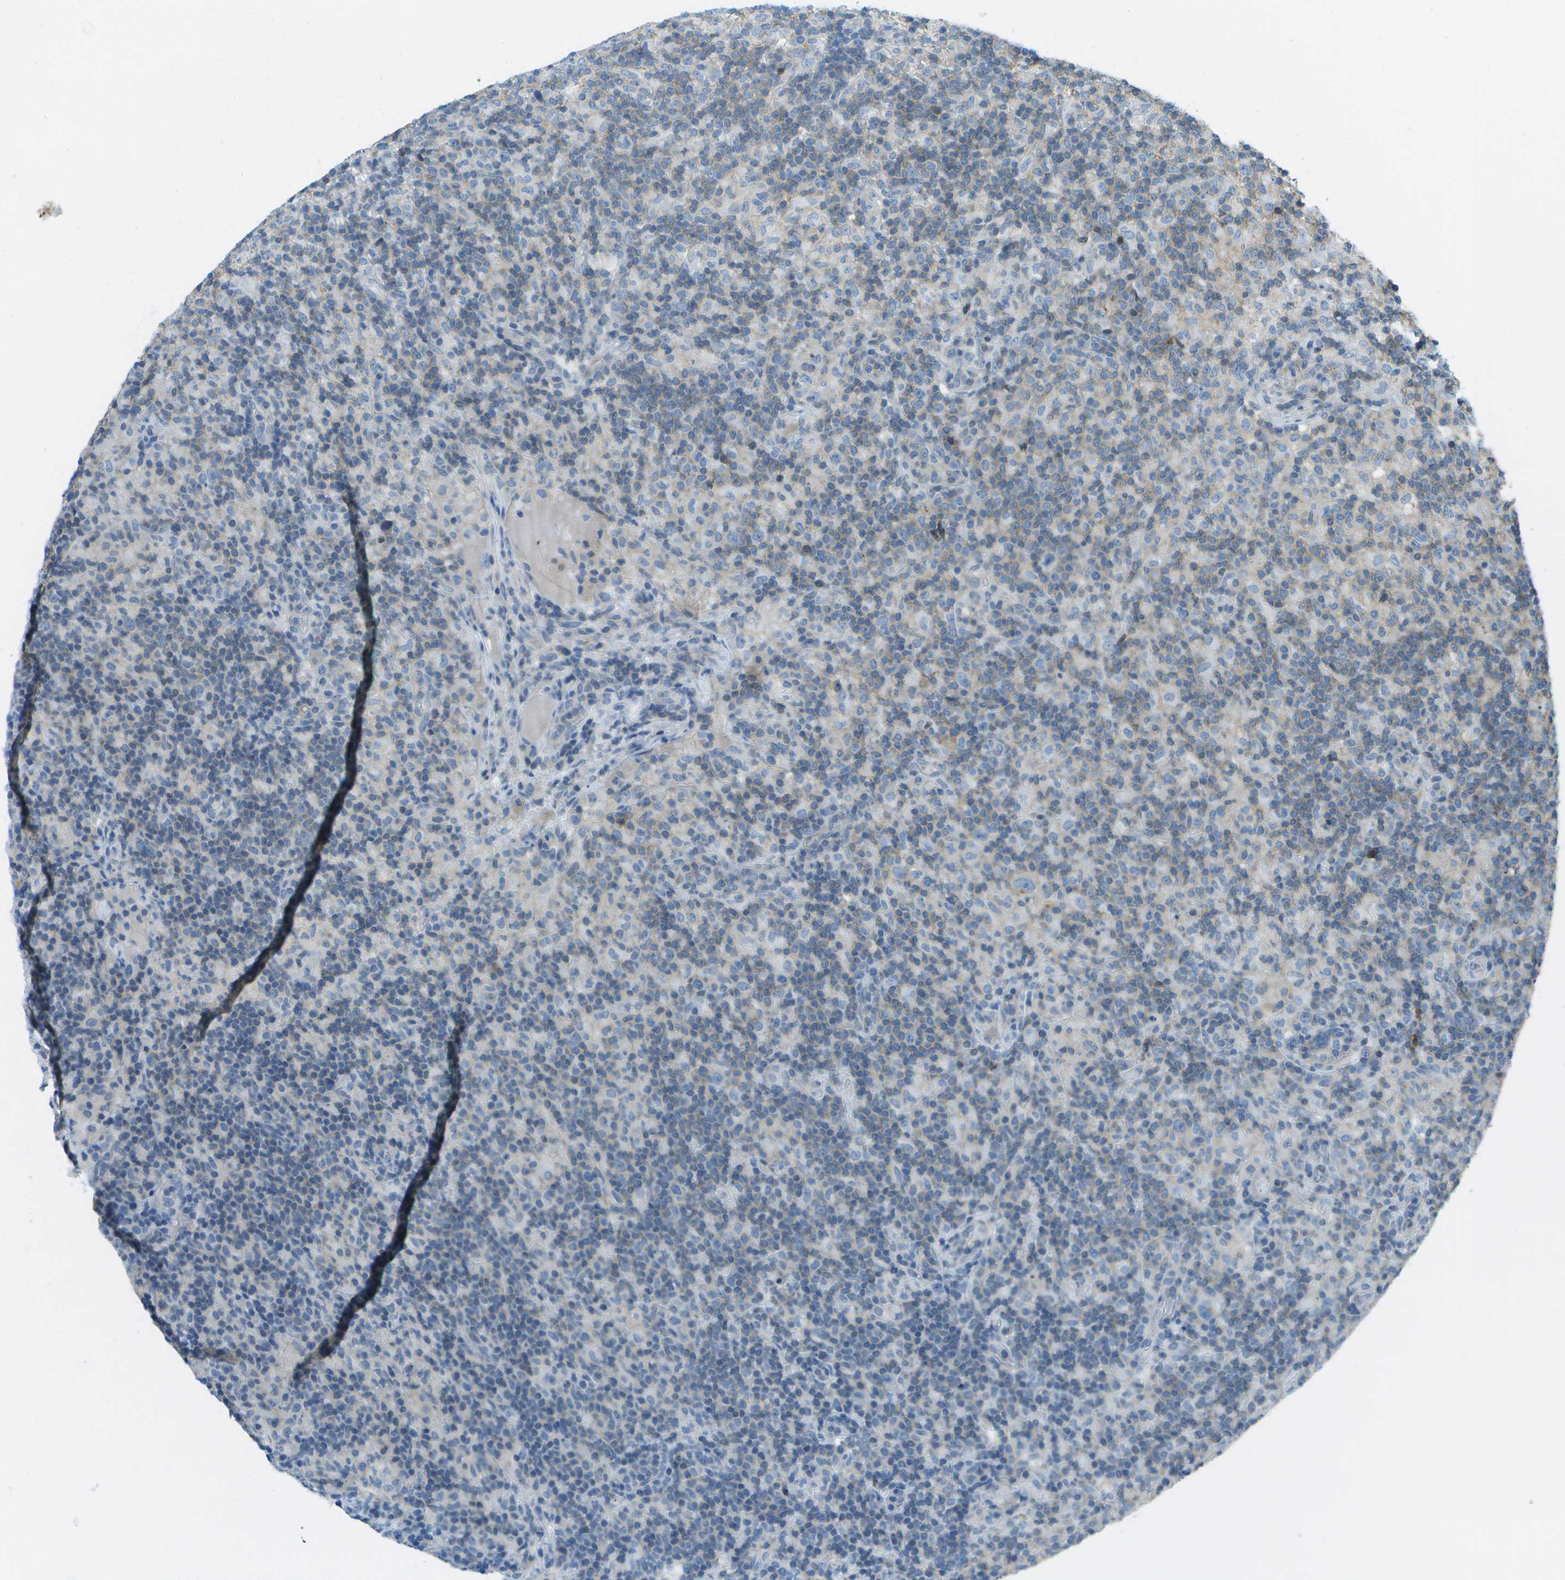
{"staining": {"intensity": "negative", "quantity": "none", "location": "none"}, "tissue": "lymphoma", "cell_type": "Tumor cells", "image_type": "cancer", "snomed": [{"axis": "morphology", "description": "Hodgkin's disease, NOS"}, {"axis": "topography", "description": "Lymph node"}], "caption": "Human Hodgkin's disease stained for a protein using immunohistochemistry demonstrates no staining in tumor cells.", "gene": "LRRC66", "patient": {"sex": "male", "age": 70}}